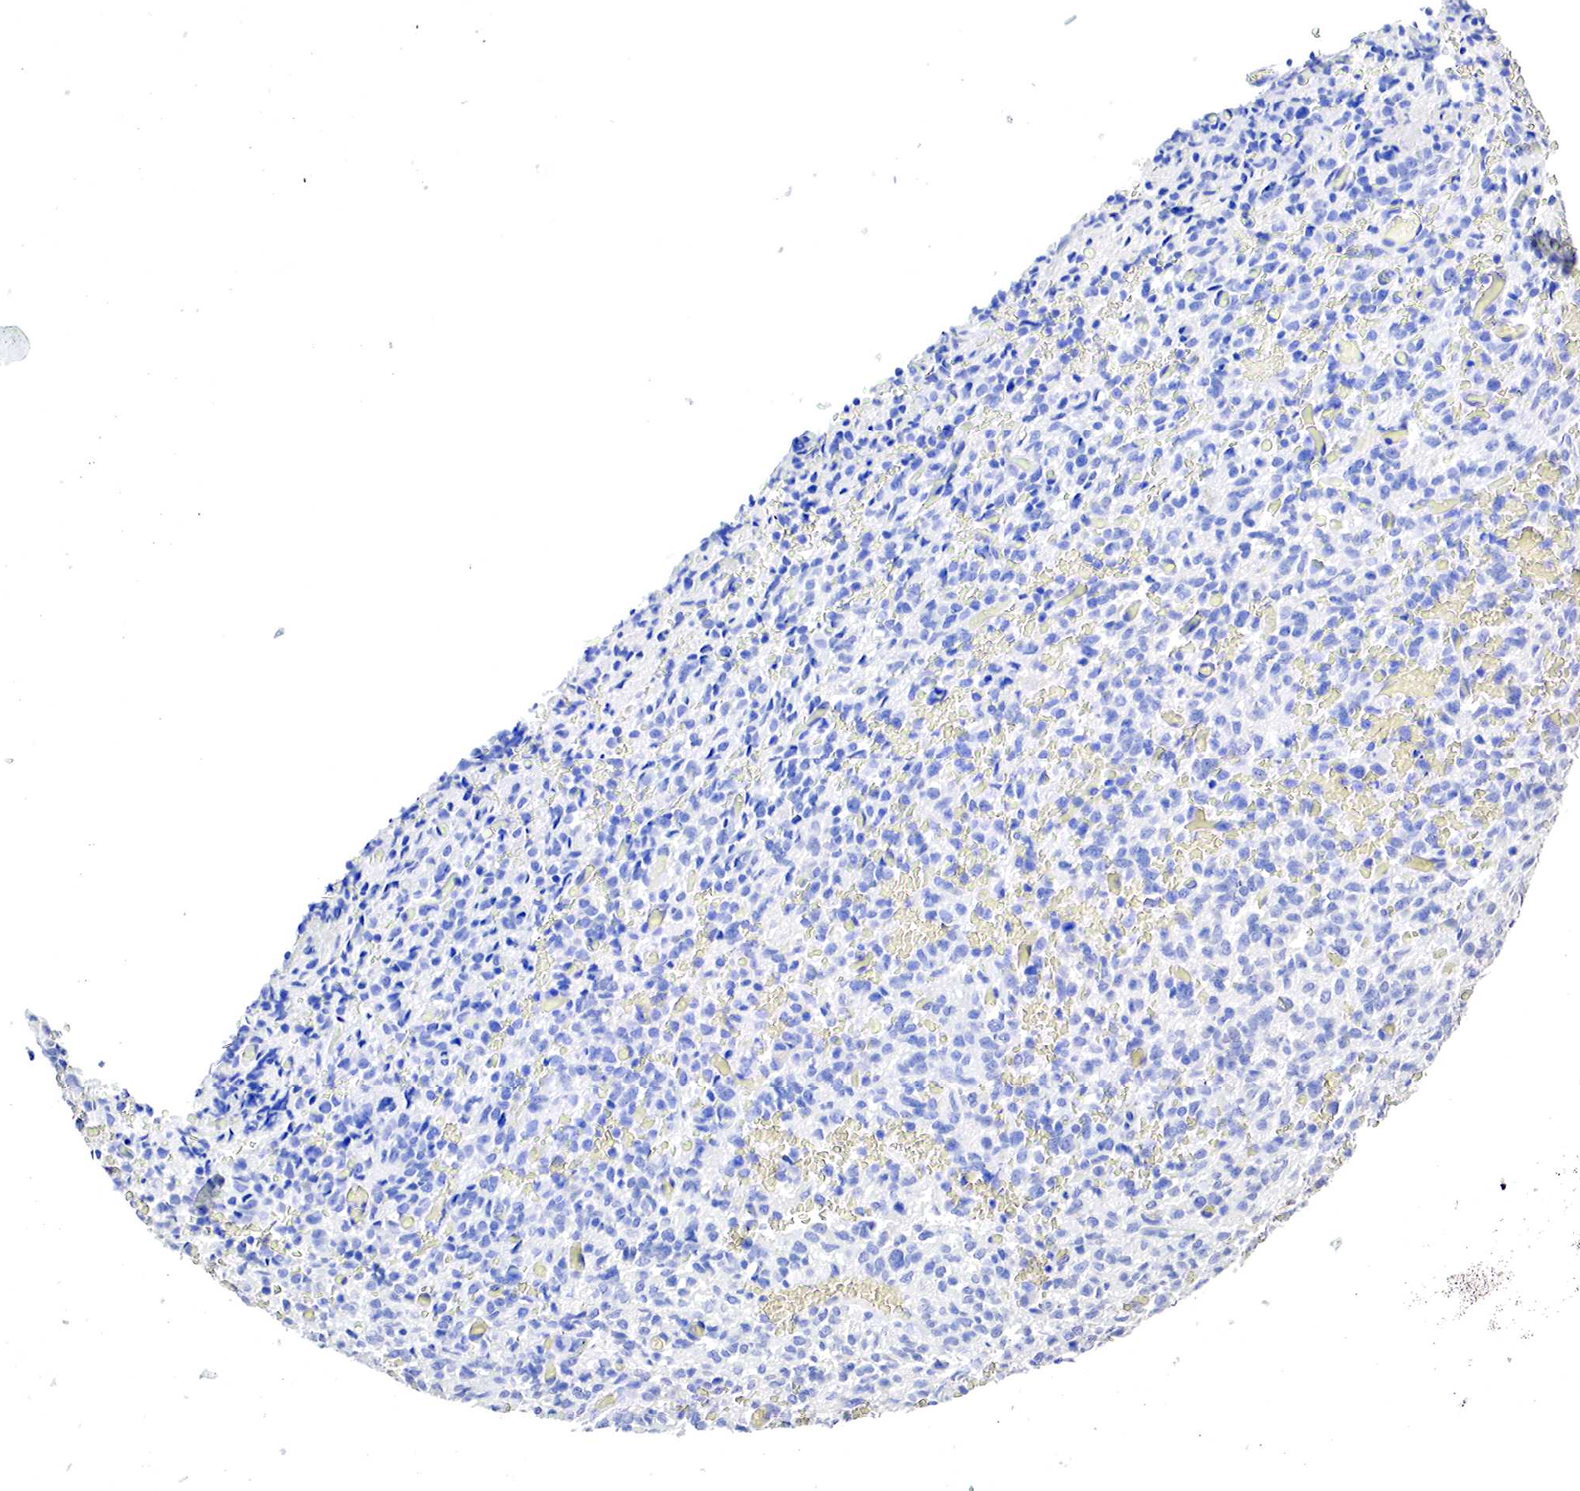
{"staining": {"intensity": "negative", "quantity": "none", "location": "none"}, "tissue": "glioma", "cell_type": "Tumor cells", "image_type": "cancer", "snomed": [{"axis": "morphology", "description": "Glioma, malignant, High grade"}, {"axis": "topography", "description": "Brain"}], "caption": "A photomicrograph of malignant high-grade glioma stained for a protein reveals no brown staining in tumor cells.", "gene": "OTC", "patient": {"sex": "male", "age": 56}}